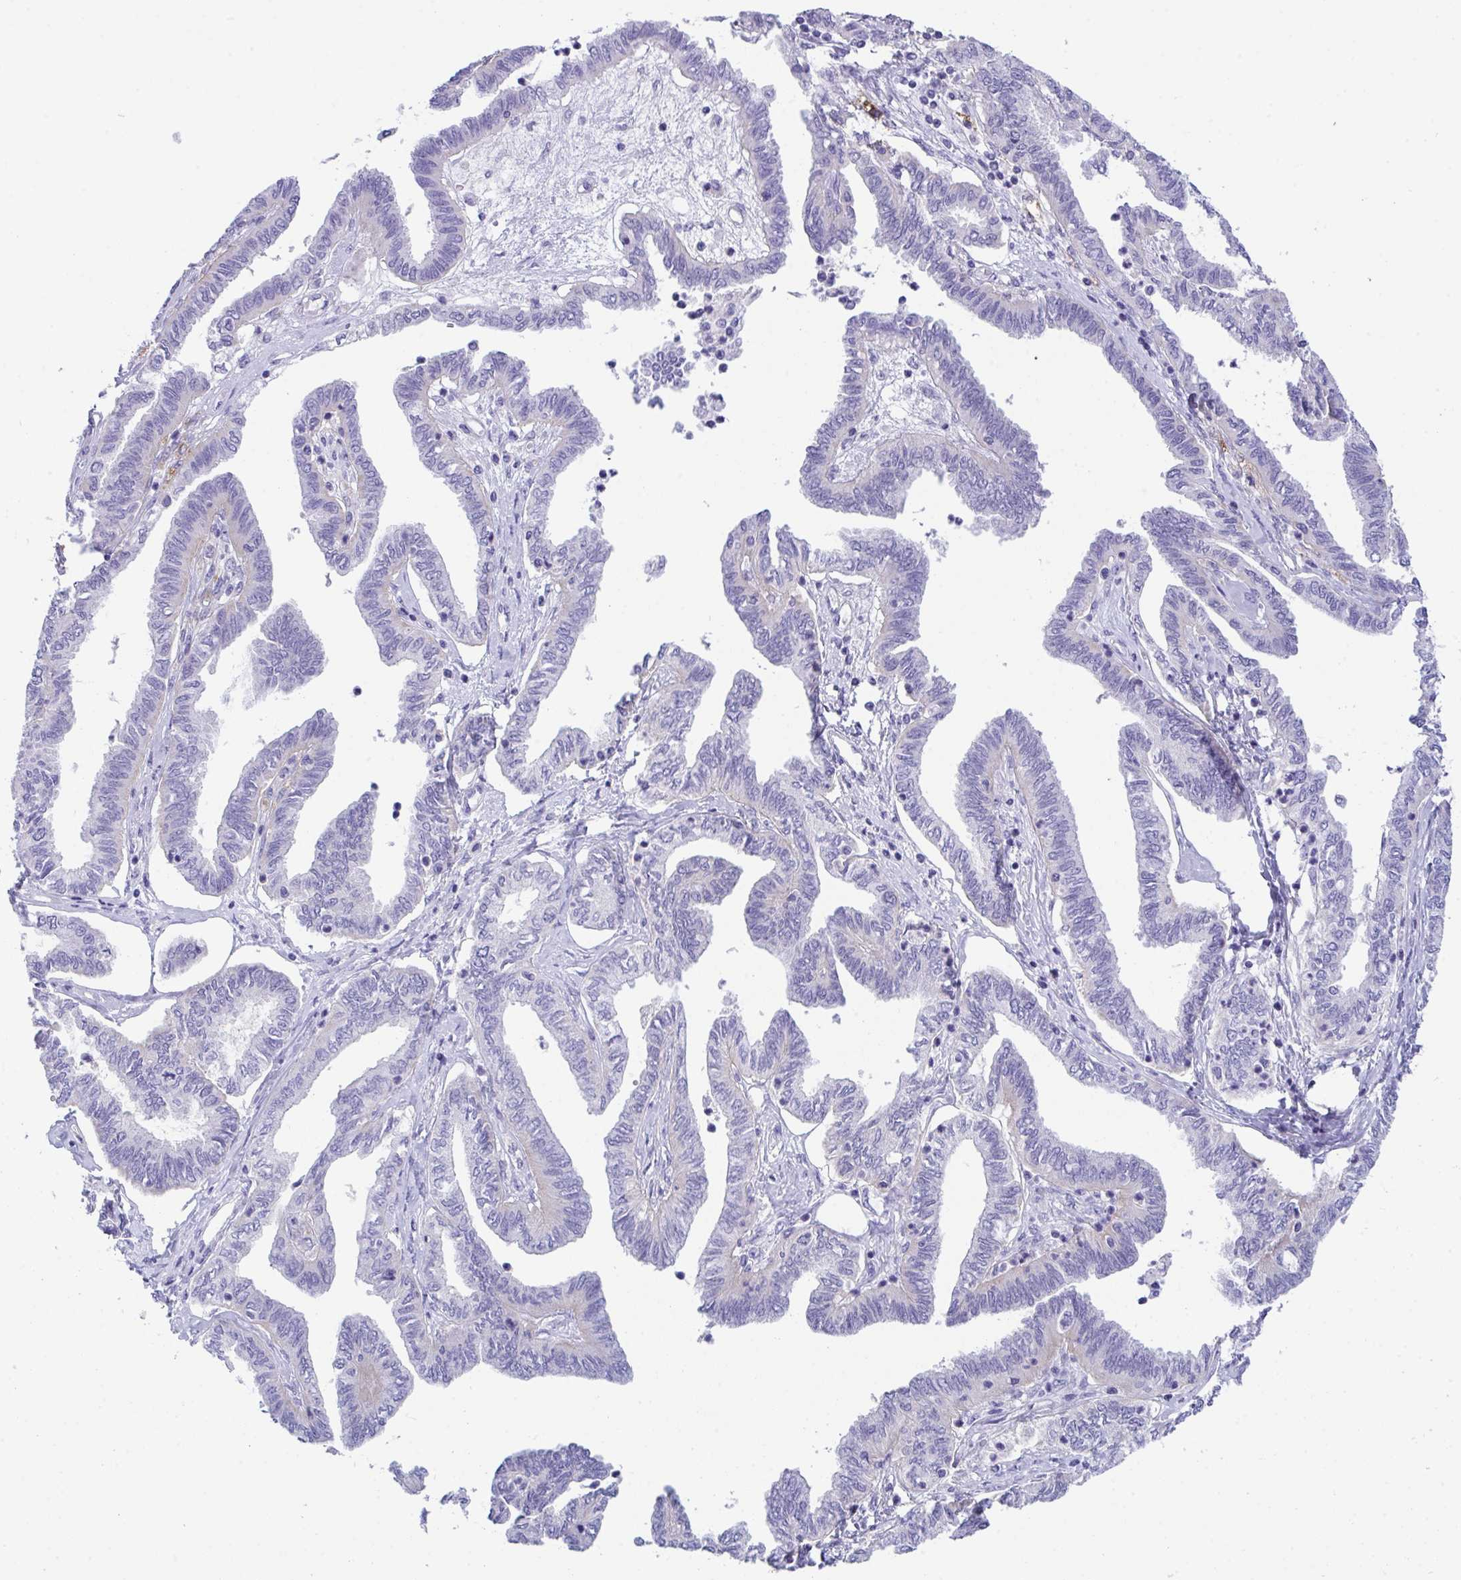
{"staining": {"intensity": "negative", "quantity": "none", "location": "none"}, "tissue": "ovarian cancer", "cell_type": "Tumor cells", "image_type": "cancer", "snomed": [{"axis": "morphology", "description": "Carcinoma, endometroid"}, {"axis": "topography", "description": "Ovary"}], "caption": "Ovarian cancer was stained to show a protein in brown. There is no significant positivity in tumor cells.", "gene": "TMEM106B", "patient": {"sex": "female", "age": 70}}